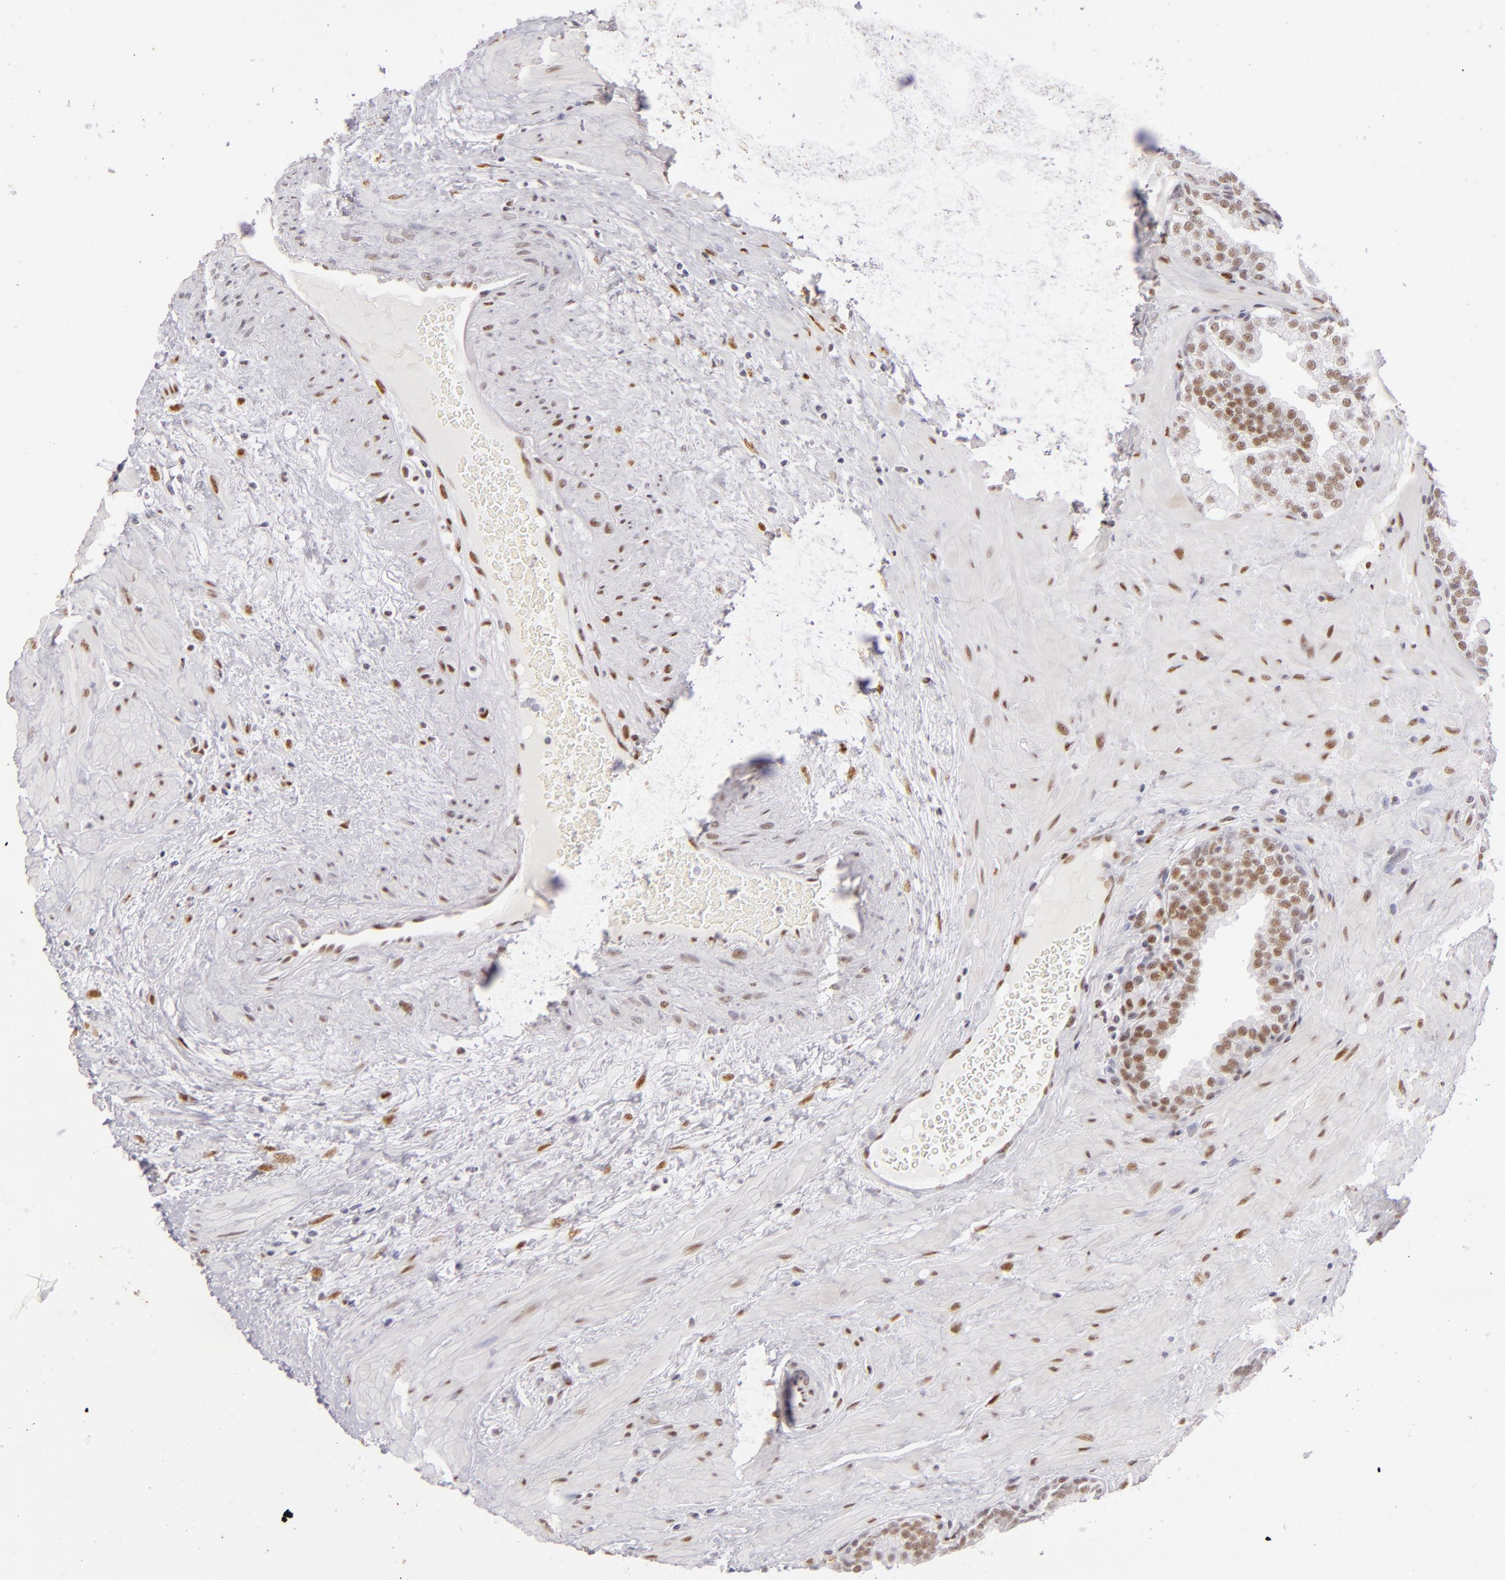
{"staining": {"intensity": "moderate", "quantity": ">75%", "location": "nuclear"}, "tissue": "prostate", "cell_type": "Glandular cells", "image_type": "normal", "snomed": [{"axis": "morphology", "description": "Normal tissue, NOS"}, {"axis": "topography", "description": "Prostate"}], "caption": "Protein expression analysis of normal human prostate reveals moderate nuclear positivity in about >75% of glandular cells.", "gene": "TOP3A", "patient": {"sex": "male", "age": 51}}